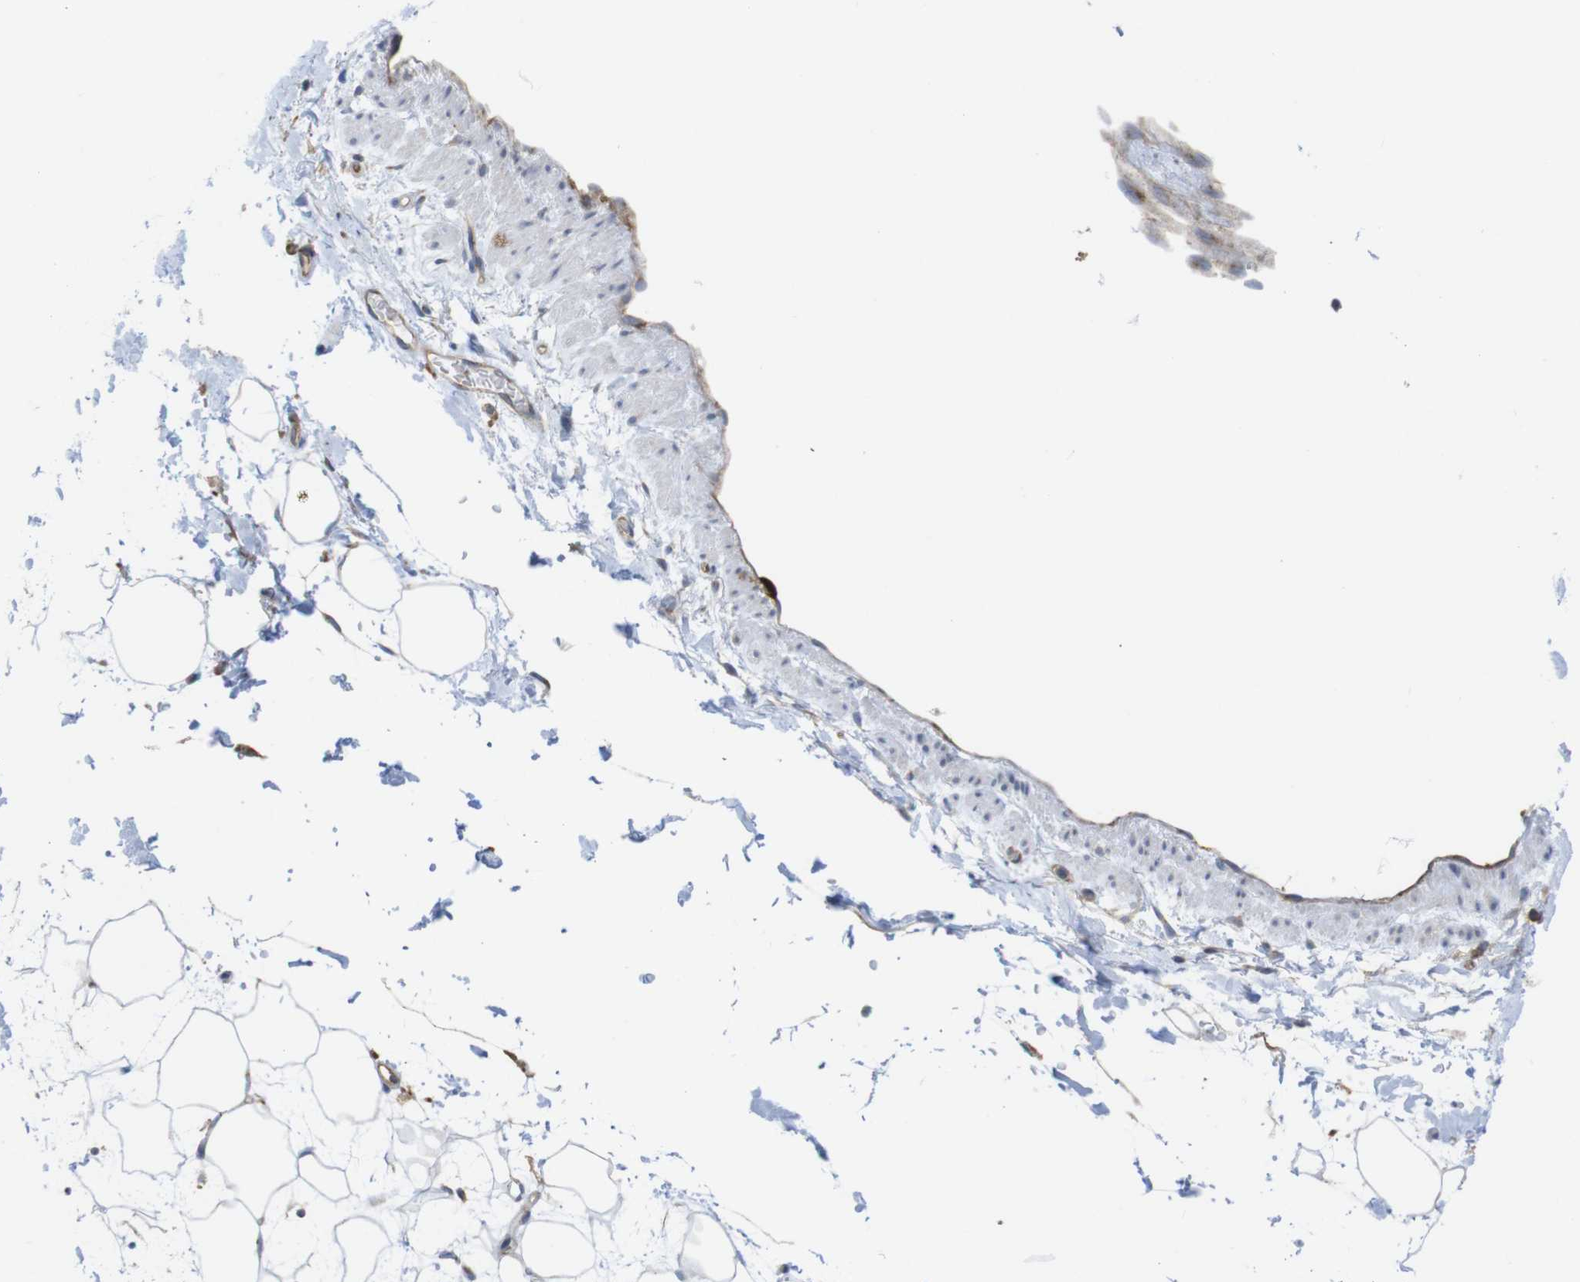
{"staining": {"intensity": "negative", "quantity": "none", "location": "none"}, "tissue": "adipose tissue", "cell_type": "Adipocytes", "image_type": "normal", "snomed": [{"axis": "morphology", "description": "Normal tissue, NOS"}, {"axis": "topography", "description": "Soft tissue"}], "caption": "The photomicrograph reveals no significant staining in adipocytes of adipose tissue.", "gene": "CCR6", "patient": {"sex": "male", "age": 72}}